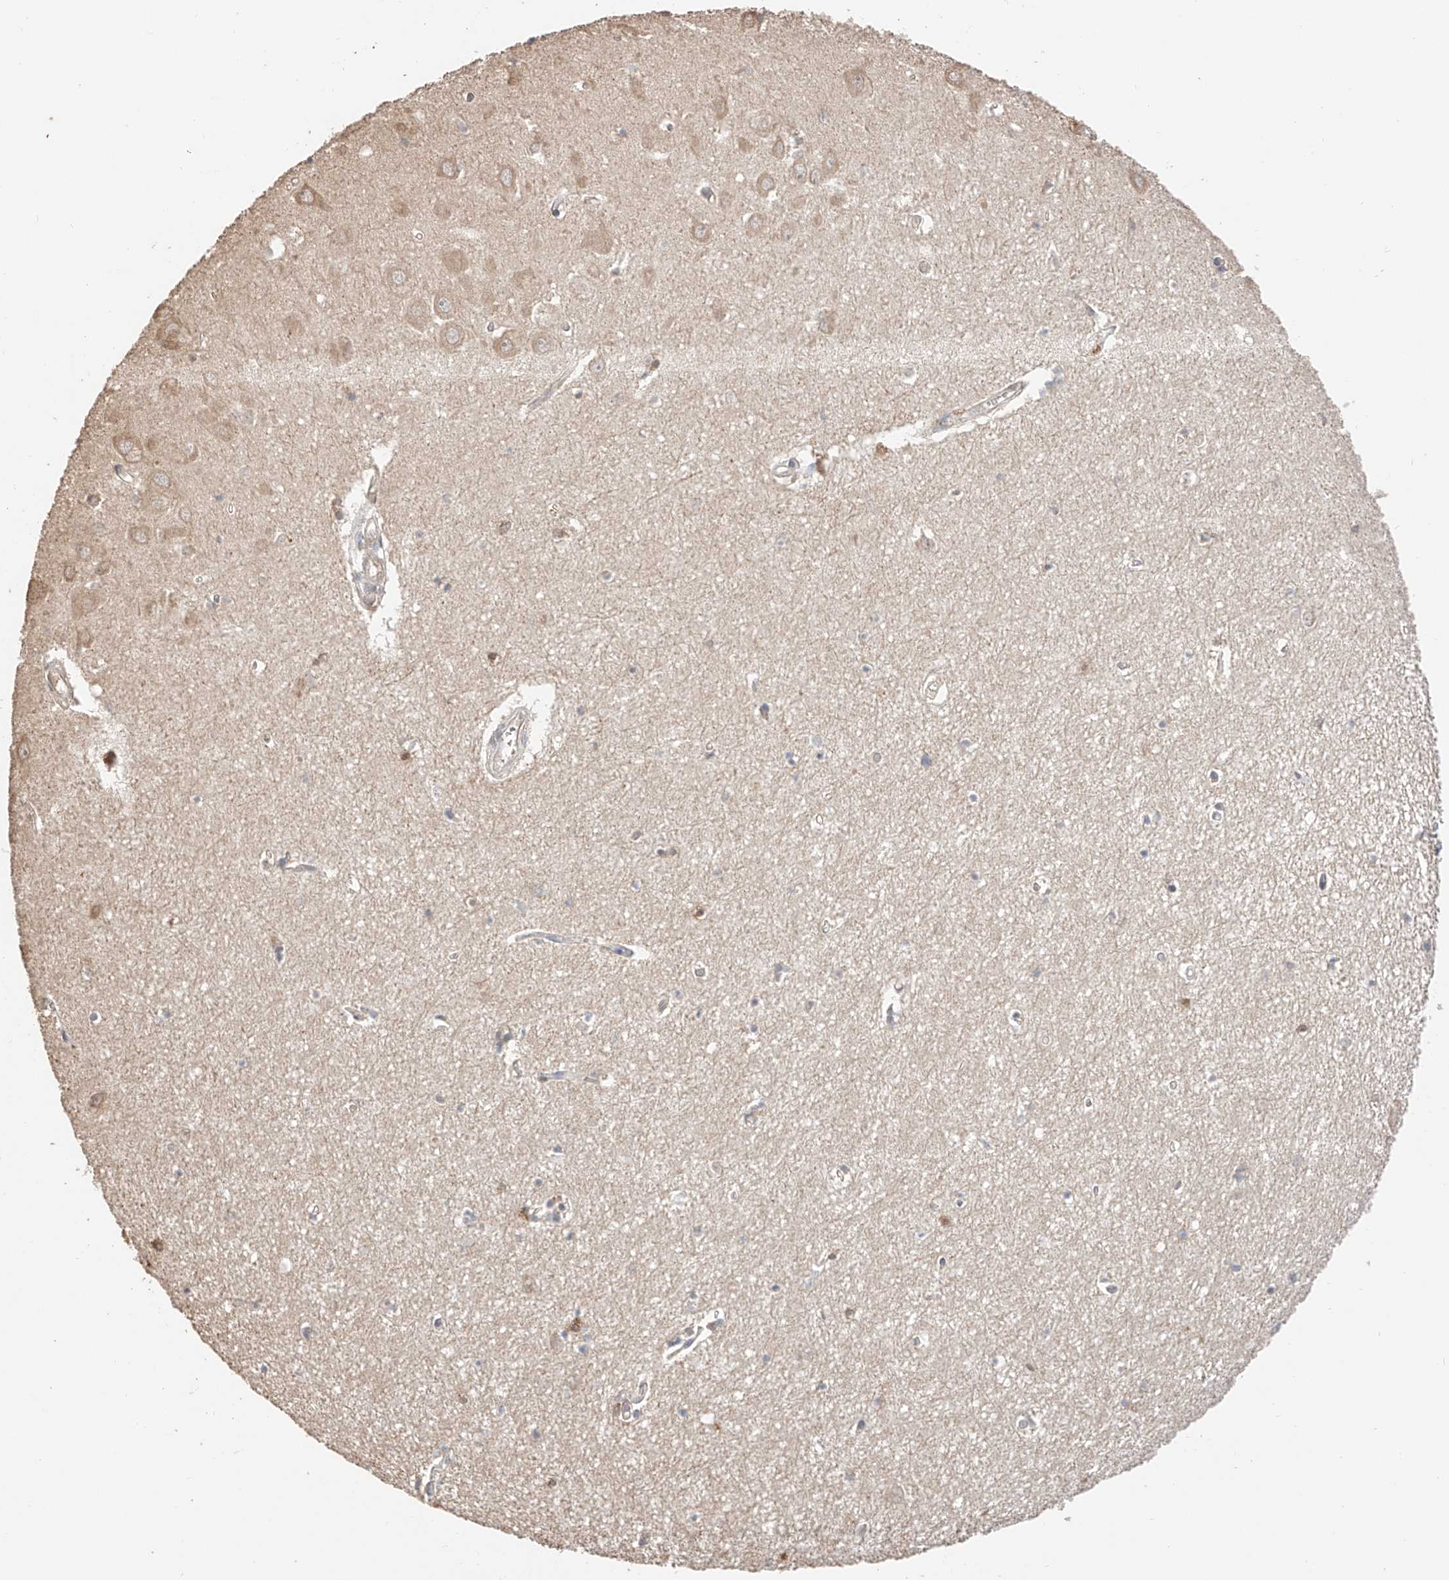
{"staining": {"intensity": "weak", "quantity": "<25%", "location": "cytoplasmic/membranous"}, "tissue": "hippocampus", "cell_type": "Glial cells", "image_type": "normal", "snomed": [{"axis": "morphology", "description": "Normal tissue, NOS"}, {"axis": "topography", "description": "Hippocampus"}], "caption": "Glial cells are negative for protein expression in benign human hippocampus. (Stains: DAB immunohistochemistry with hematoxylin counter stain, Microscopy: brightfield microscopy at high magnification).", "gene": "IL22RA2", "patient": {"sex": "female", "age": 64}}